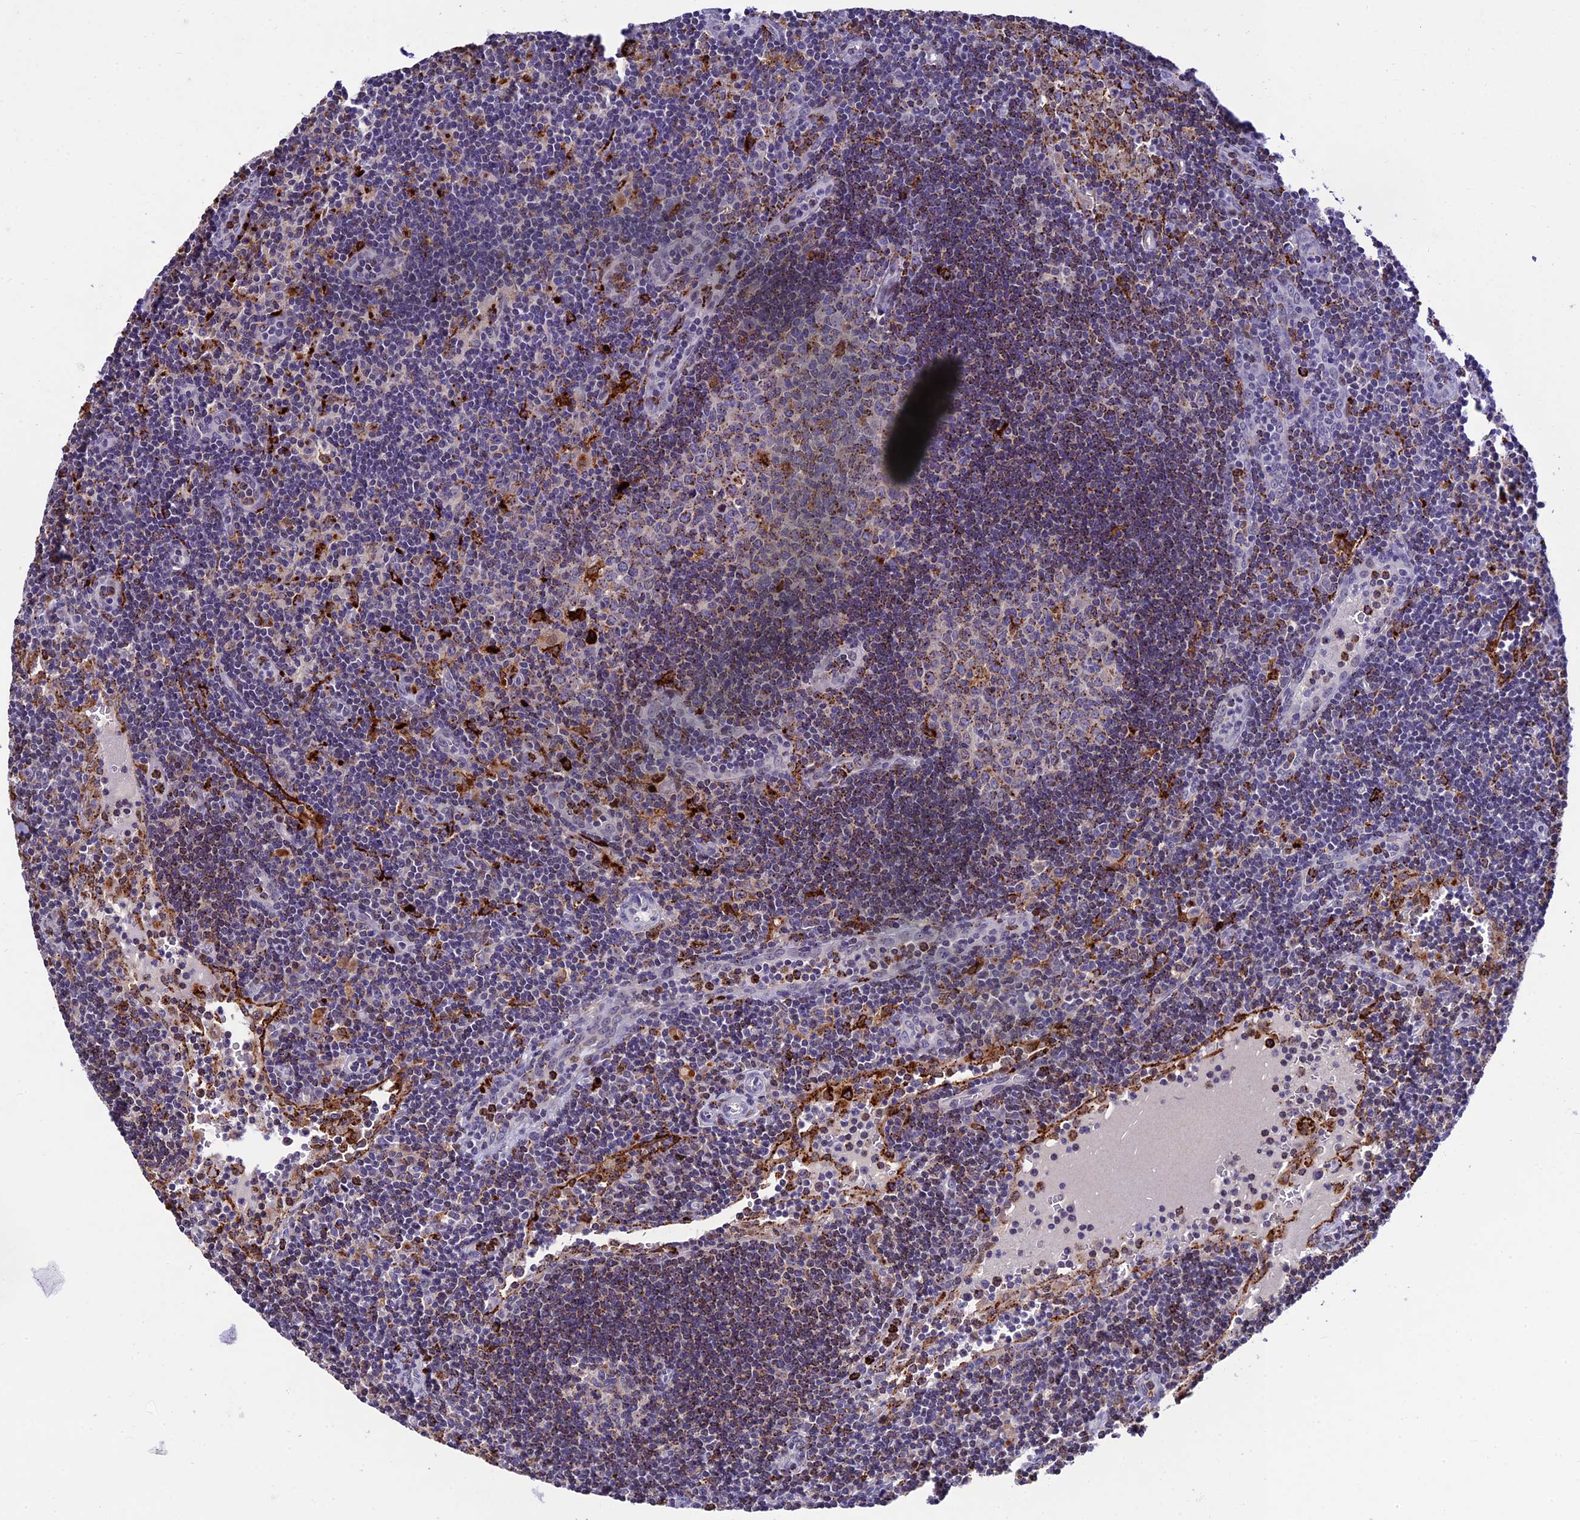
{"staining": {"intensity": "strong", "quantity": "<25%", "location": "cytoplasmic/membranous"}, "tissue": "lymph node", "cell_type": "Germinal center cells", "image_type": "normal", "snomed": [{"axis": "morphology", "description": "Normal tissue, NOS"}, {"axis": "topography", "description": "Lymph node"}], "caption": "Protein expression analysis of unremarkable lymph node displays strong cytoplasmic/membranous staining in approximately <25% of germinal center cells.", "gene": "HIC1", "patient": {"sex": "female", "age": 32}}